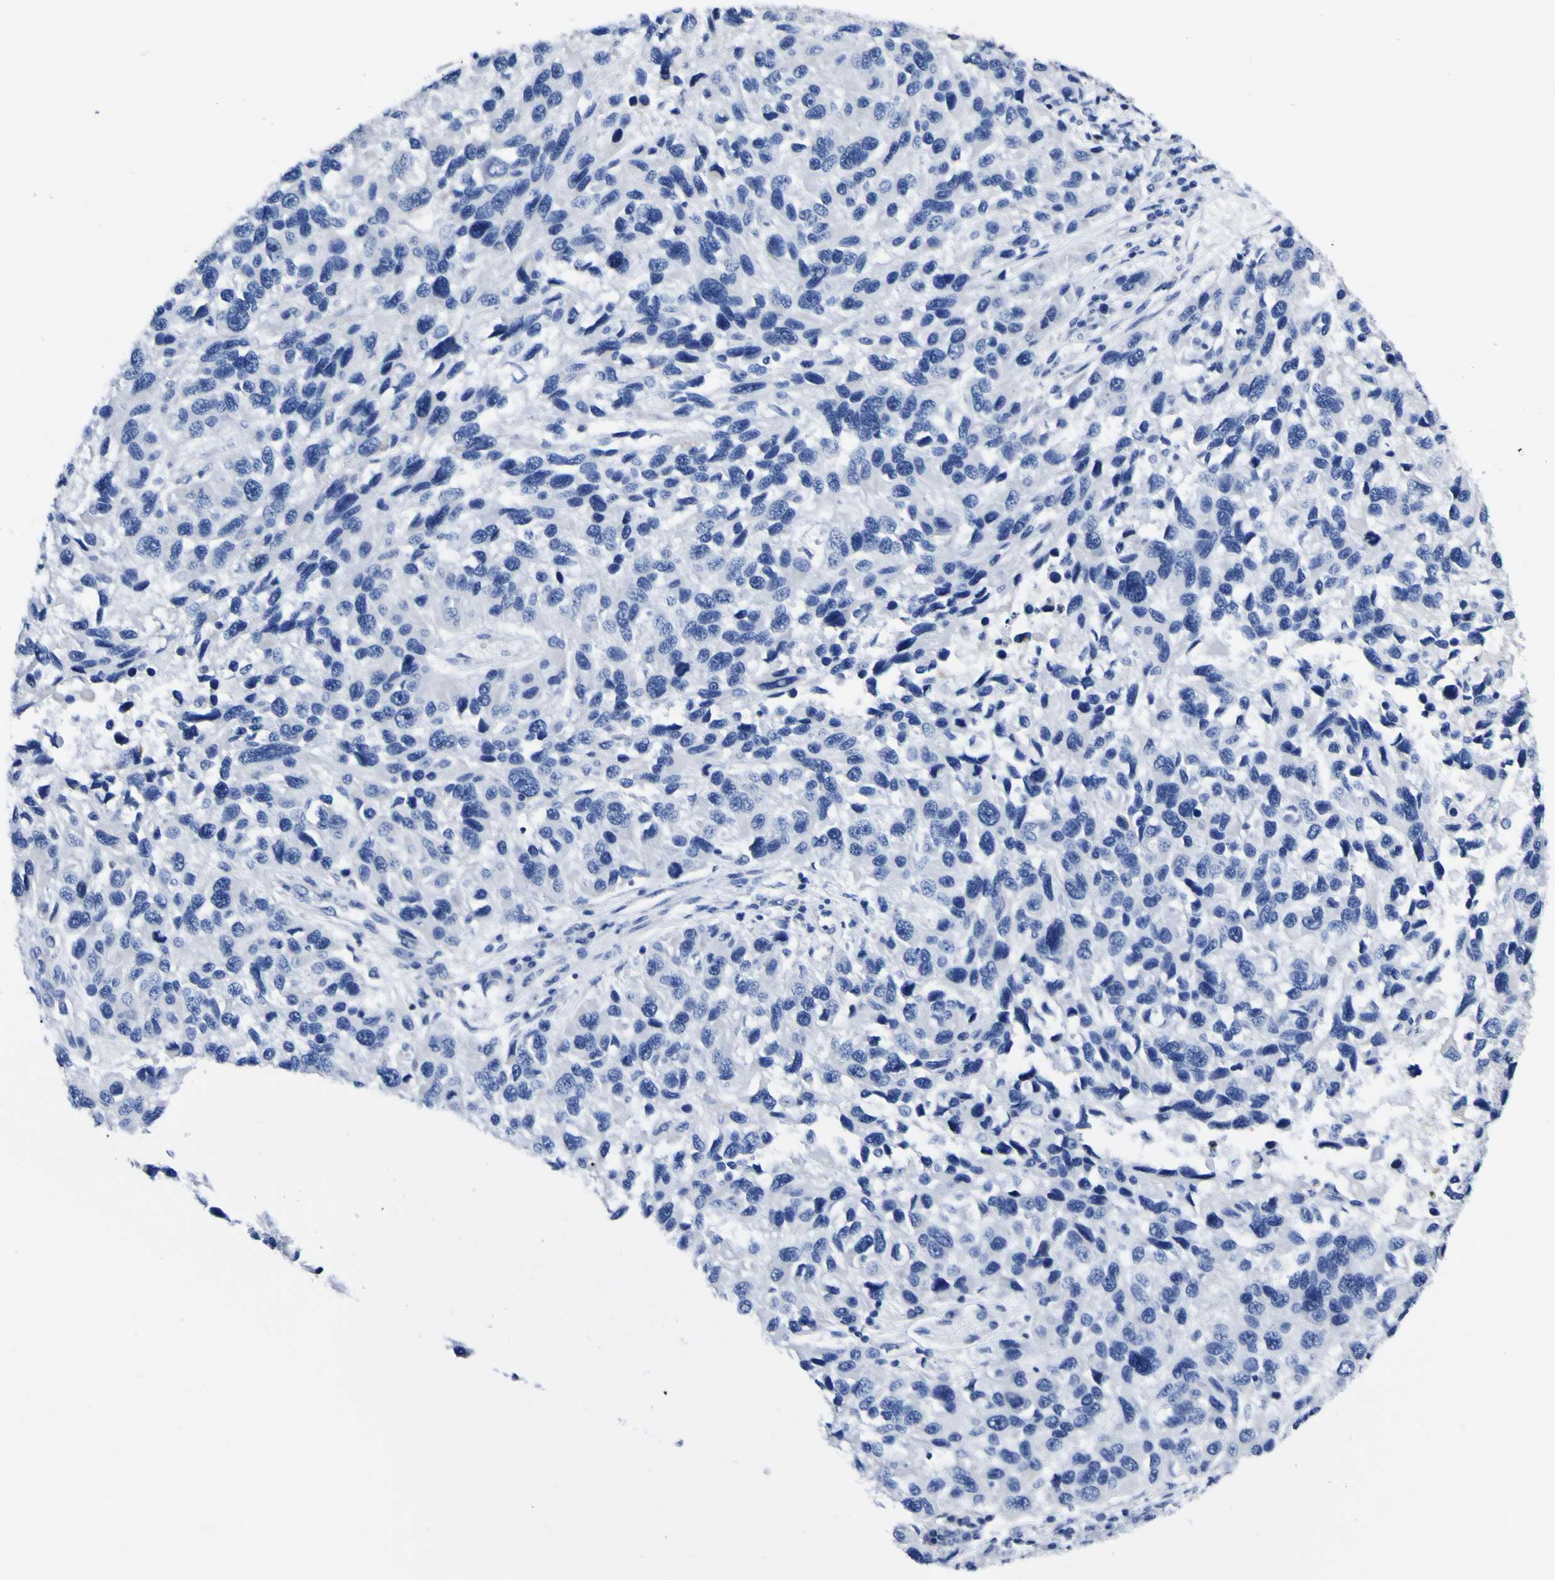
{"staining": {"intensity": "negative", "quantity": "none", "location": "none"}, "tissue": "melanoma", "cell_type": "Tumor cells", "image_type": "cancer", "snomed": [{"axis": "morphology", "description": "Malignant melanoma, NOS"}, {"axis": "topography", "description": "Skin"}], "caption": "Image shows no protein staining in tumor cells of malignant melanoma tissue.", "gene": "CASP6", "patient": {"sex": "male", "age": 53}}